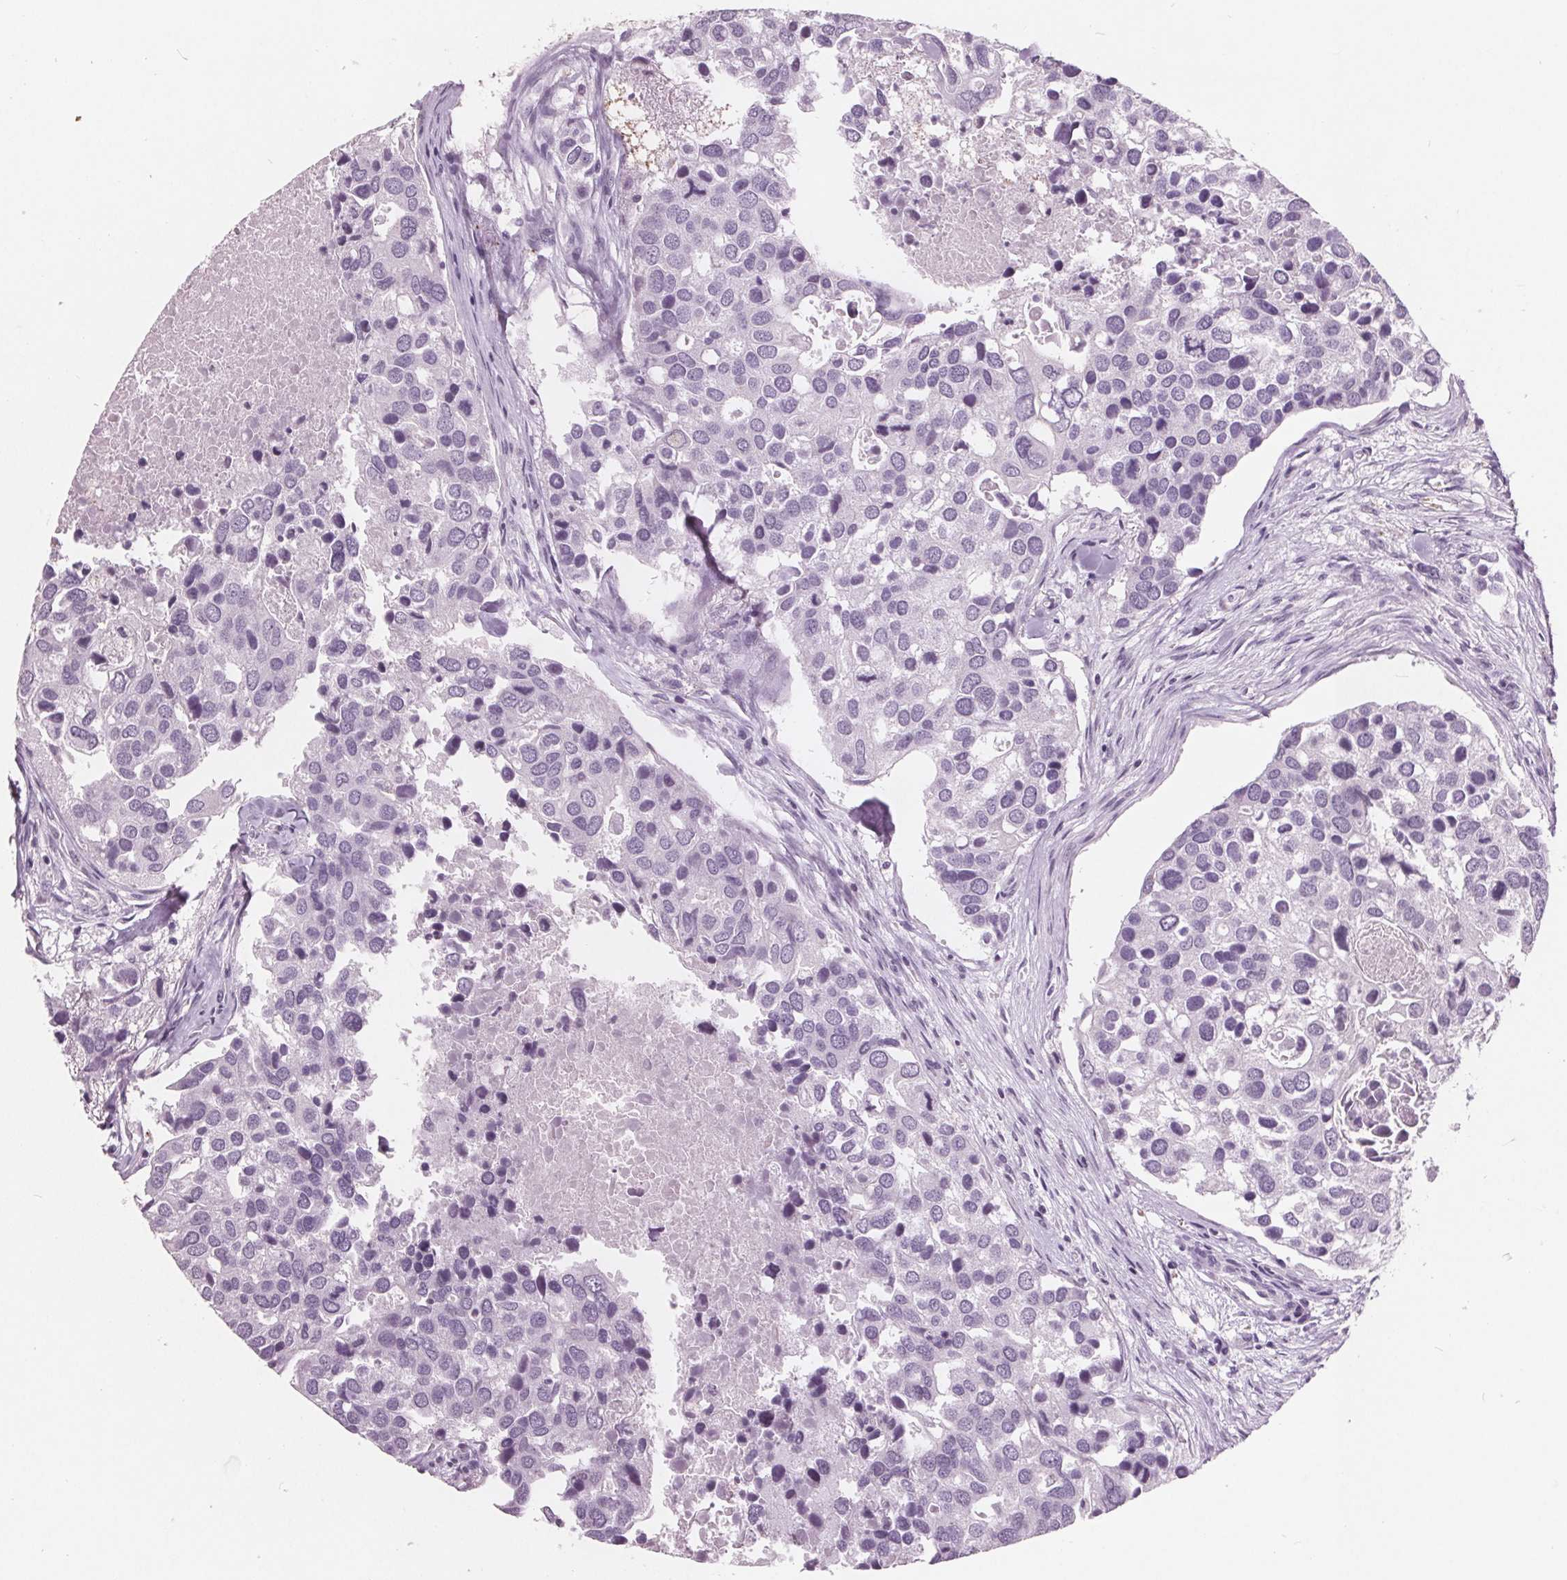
{"staining": {"intensity": "negative", "quantity": "none", "location": "none"}, "tissue": "breast cancer", "cell_type": "Tumor cells", "image_type": "cancer", "snomed": [{"axis": "morphology", "description": "Duct carcinoma"}, {"axis": "topography", "description": "Breast"}], "caption": "A high-resolution photomicrograph shows immunohistochemistry (IHC) staining of infiltrating ductal carcinoma (breast), which displays no significant expression in tumor cells.", "gene": "PTPN14", "patient": {"sex": "female", "age": 83}}